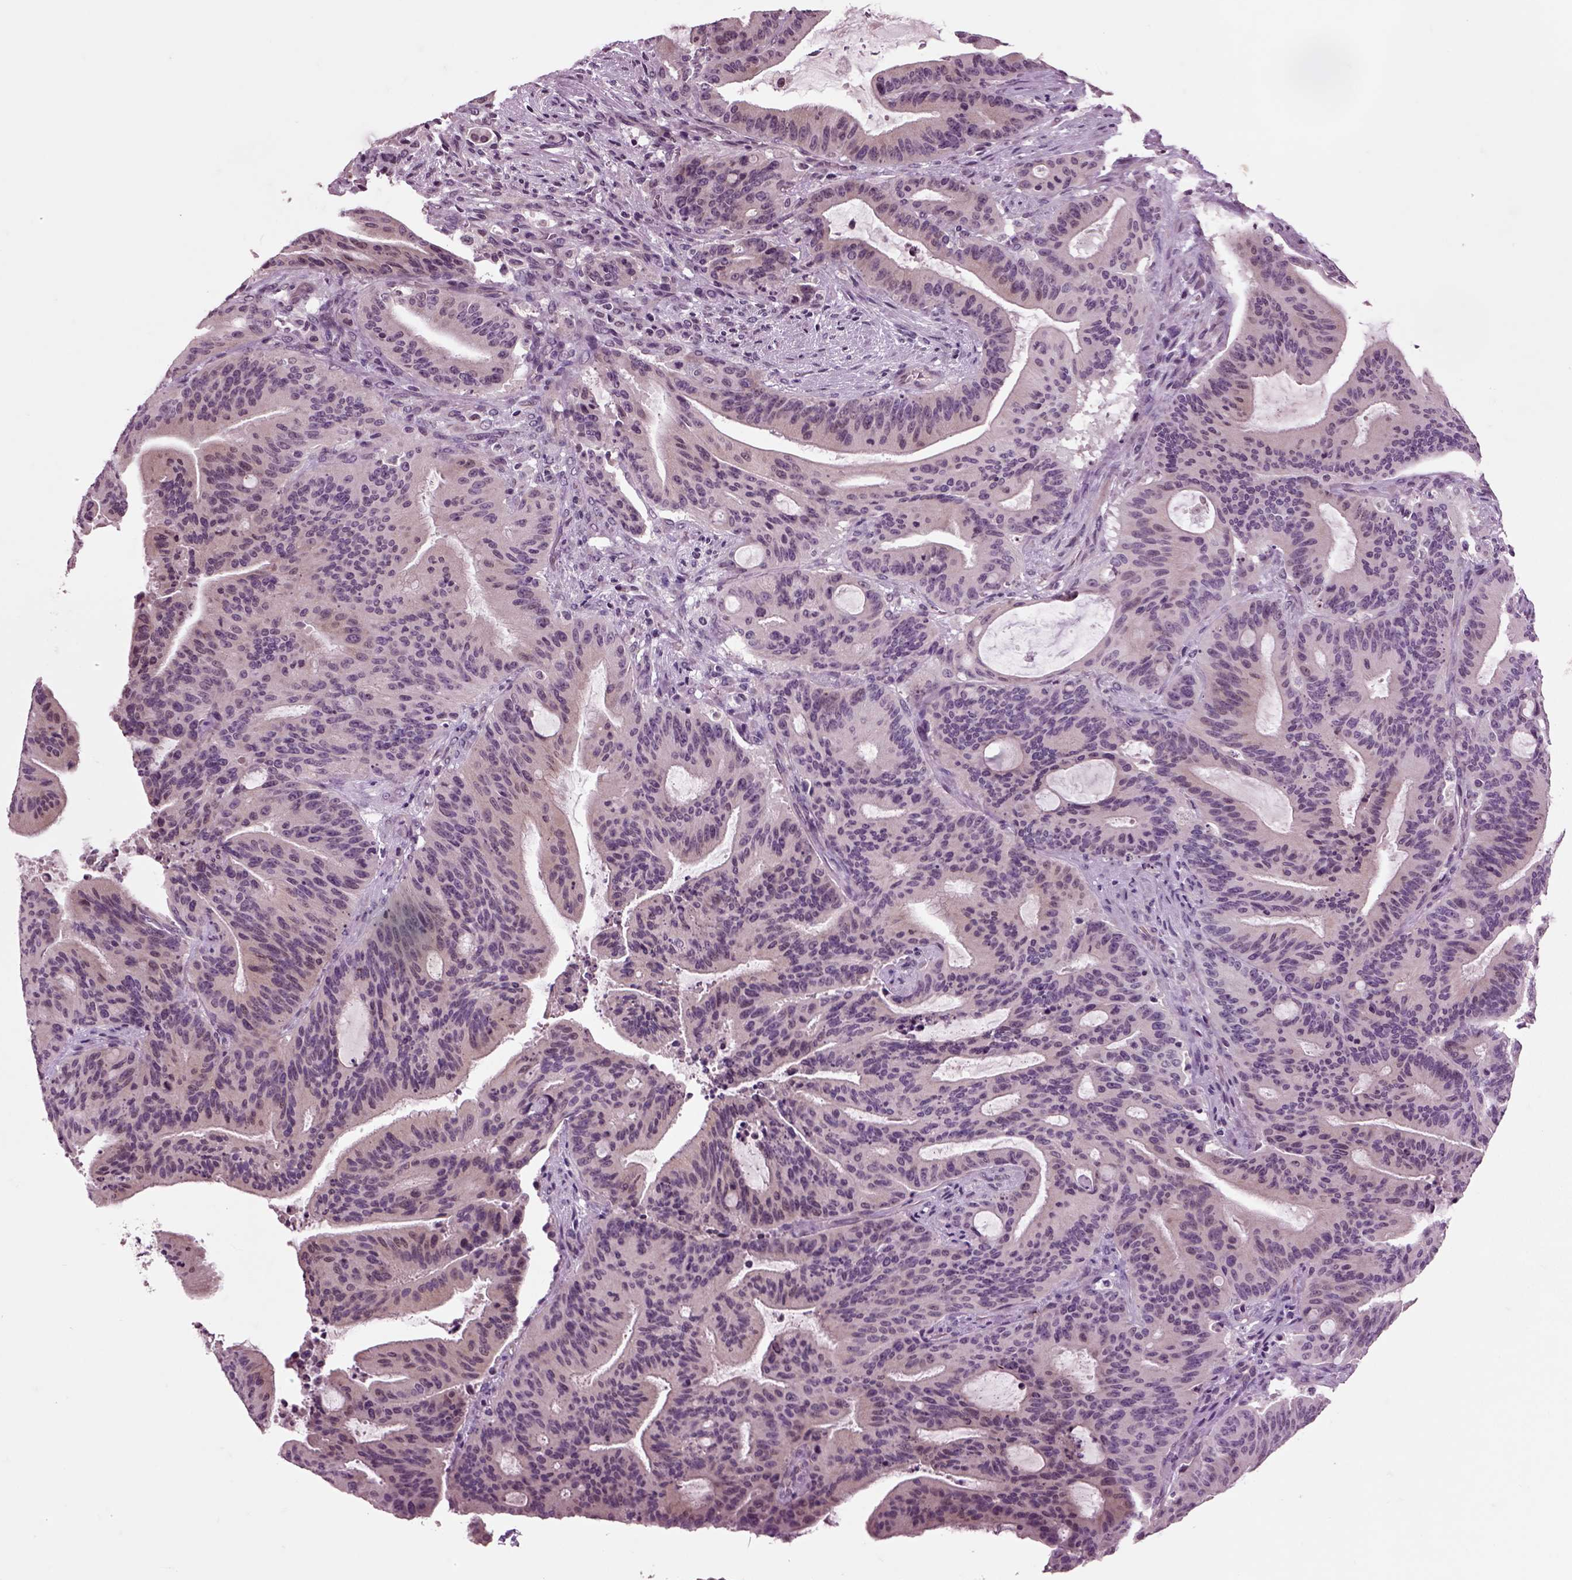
{"staining": {"intensity": "negative", "quantity": "none", "location": "none"}, "tissue": "liver cancer", "cell_type": "Tumor cells", "image_type": "cancer", "snomed": [{"axis": "morphology", "description": "Cholangiocarcinoma"}, {"axis": "topography", "description": "Liver"}], "caption": "Tumor cells are negative for brown protein staining in liver cancer.", "gene": "CHGB", "patient": {"sex": "female", "age": 73}}